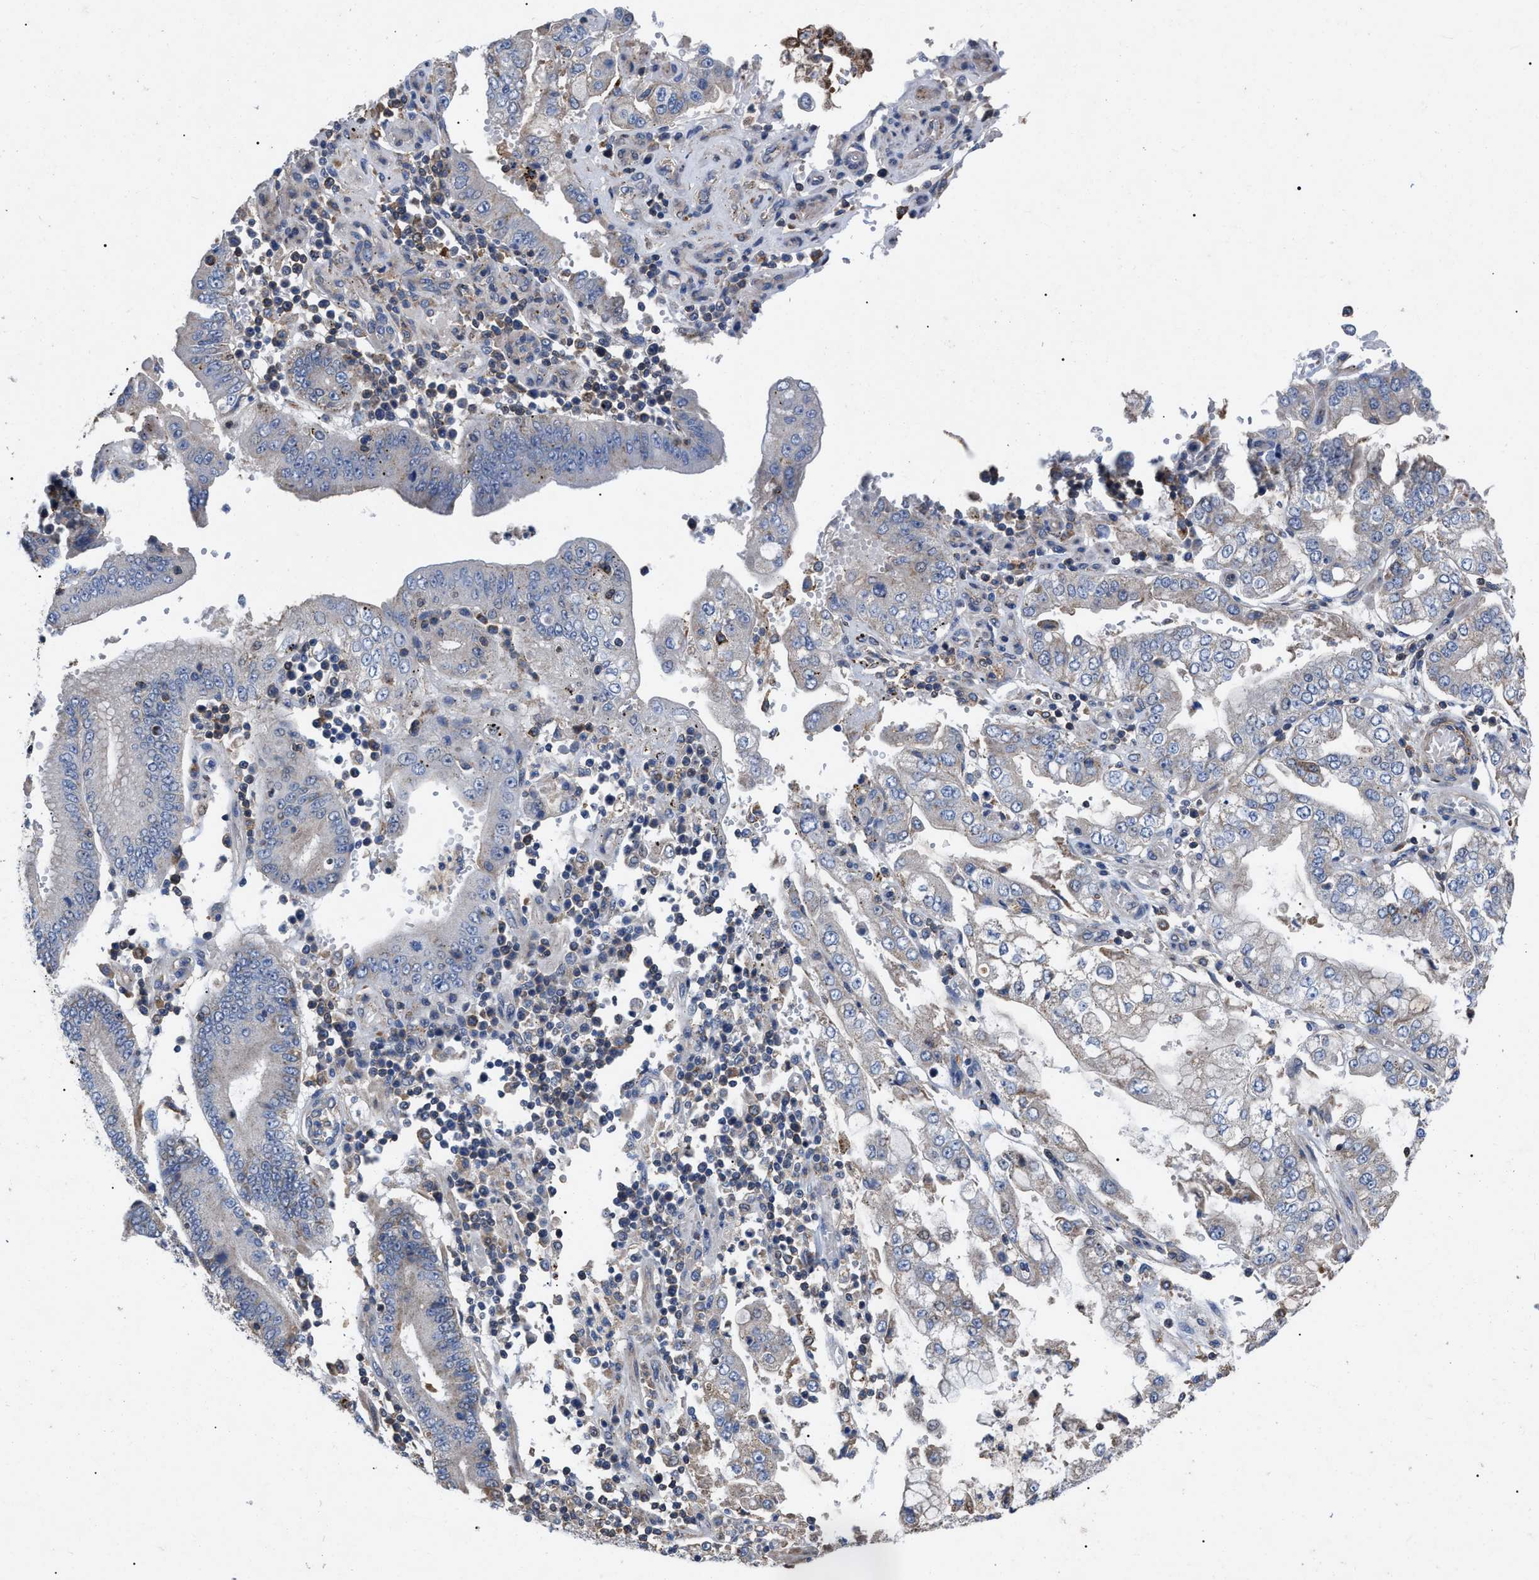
{"staining": {"intensity": "negative", "quantity": "none", "location": "none"}, "tissue": "stomach cancer", "cell_type": "Tumor cells", "image_type": "cancer", "snomed": [{"axis": "morphology", "description": "Adenocarcinoma, NOS"}, {"axis": "topography", "description": "Stomach"}], "caption": "Immunohistochemistry micrograph of neoplastic tissue: adenocarcinoma (stomach) stained with DAB reveals no significant protein positivity in tumor cells.", "gene": "FAM171A2", "patient": {"sex": "male", "age": 76}}